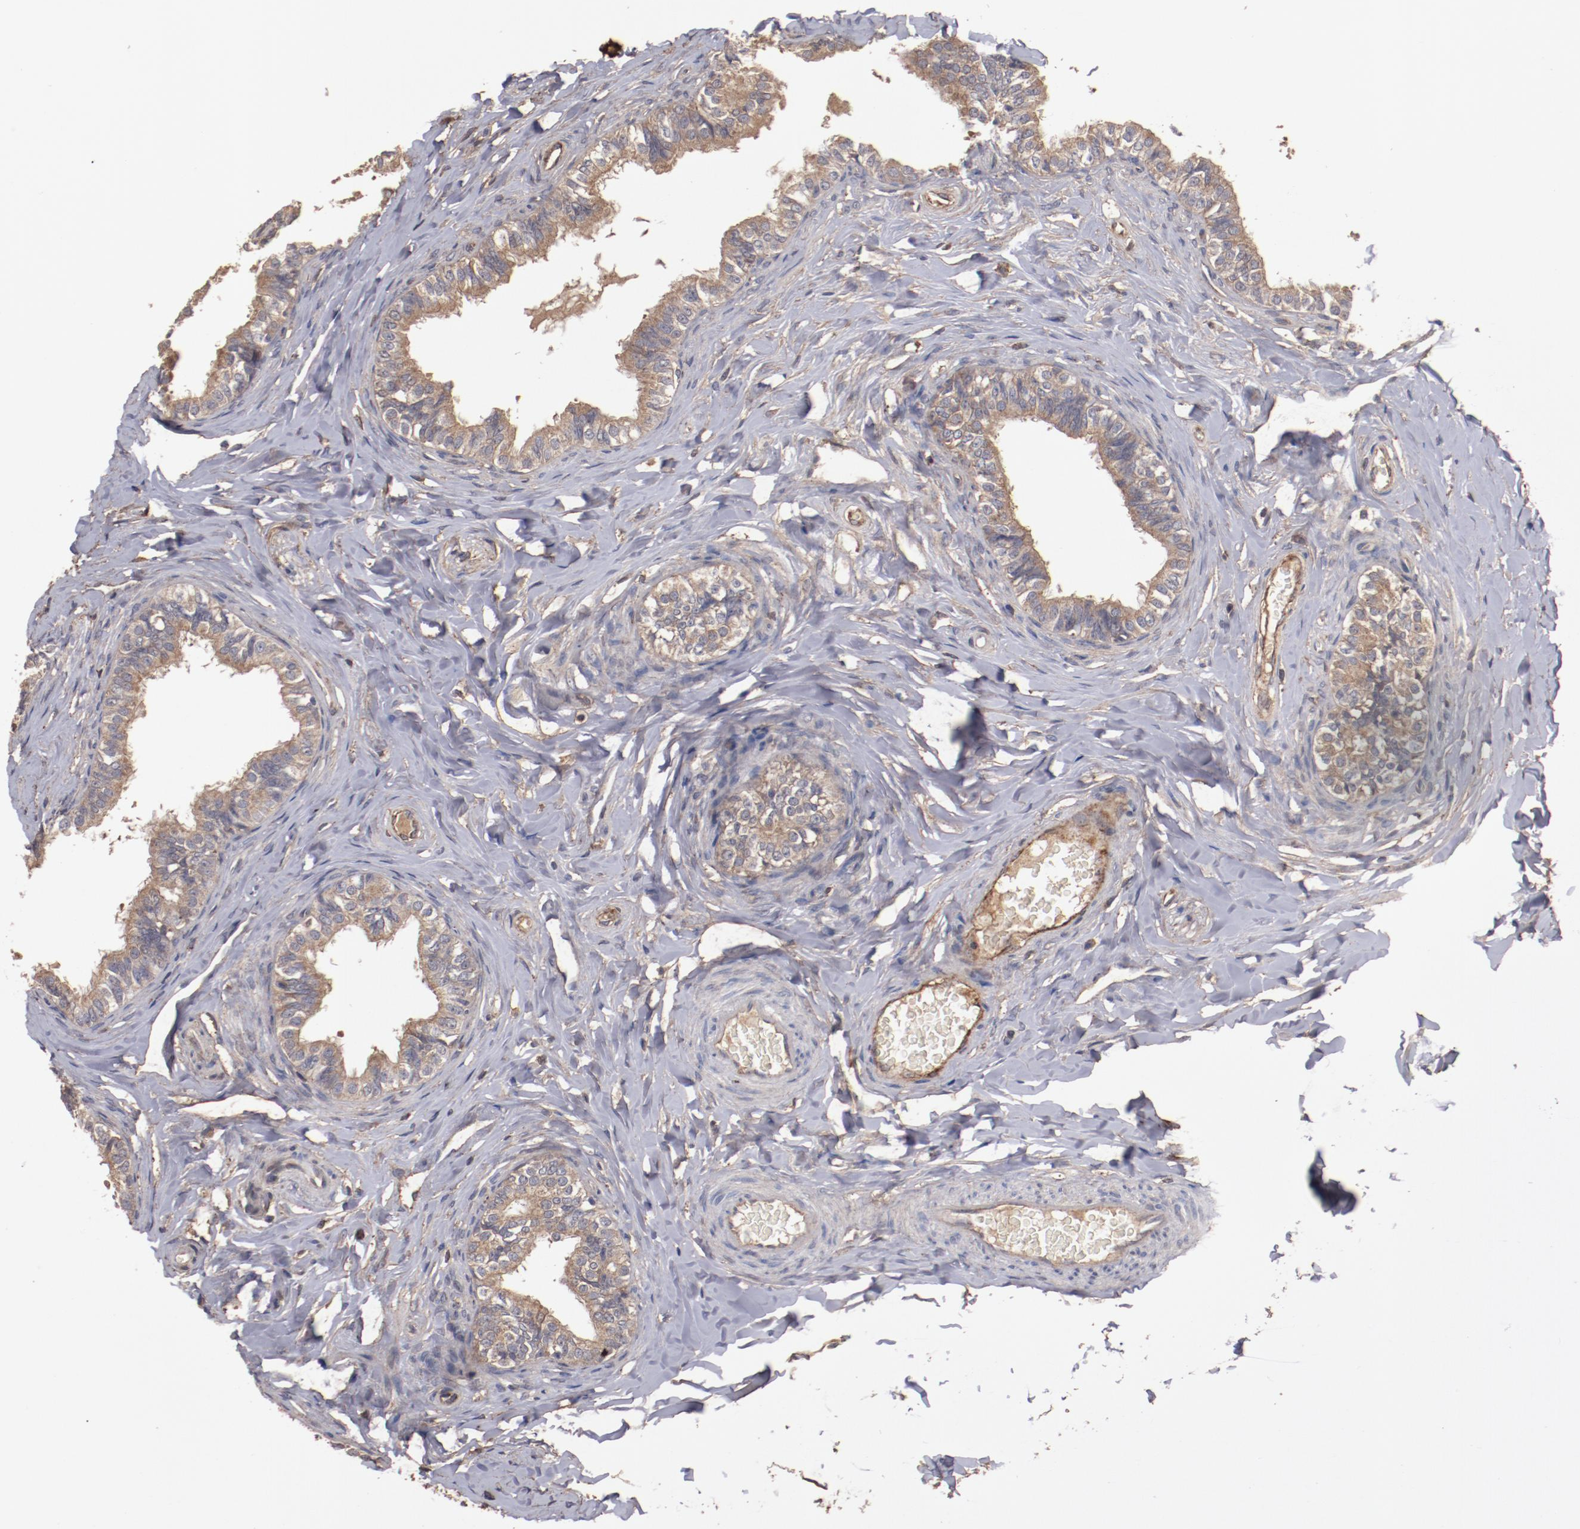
{"staining": {"intensity": "moderate", "quantity": ">75%", "location": "cytoplasmic/membranous"}, "tissue": "epididymis", "cell_type": "Glandular cells", "image_type": "normal", "snomed": [{"axis": "morphology", "description": "Normal tissue, NOS"}, {"axis": "topography", "description": "Soft tissue"}, {"axis": "topography", "description": "Epididymis"}], "caption": "Epididymis stained with DAB (3,3'-diaminobenzidine) immunohistochemistry reveals medium levels of moderate cytoplasmic/membranous staining in approximately >75% of glandular cells. Nuclei are stained in blue.", "gene": "DIPK2B", "patient": {"sex": "male", "age": 26}}